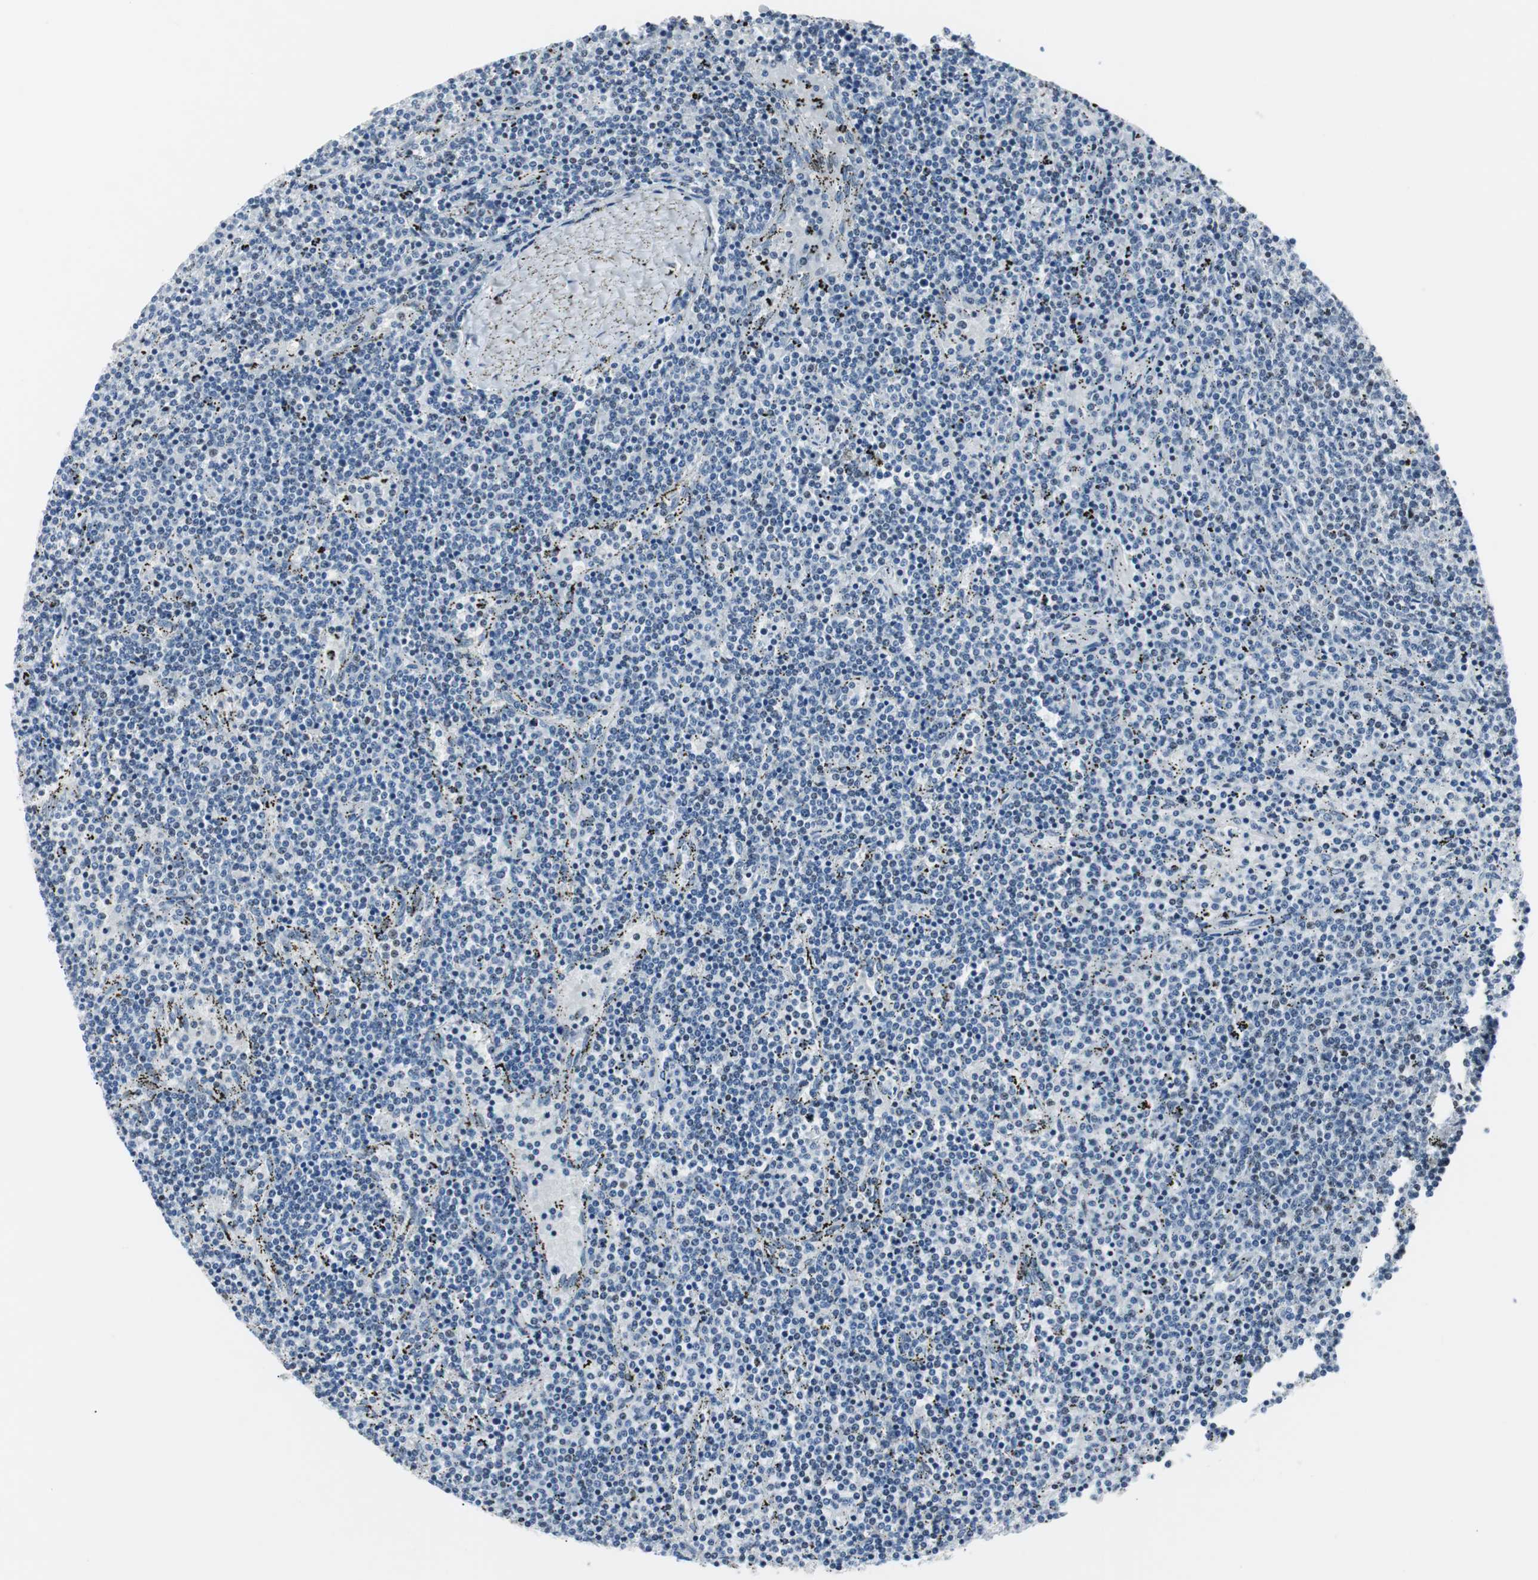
{"staining": {"intensity": "negative", "quantity": "none", "location": "none"}, "tissue": "lymphoma", "cell_type": "Tumor cells", "image_type": "cancer", "snomed": [{"axis": "morphology", "description": "Malignant lymphoma, non-Hodgkin's type, Low grade"}, {"axis": "topography", "description": "Spleen"}], "caption": "Immunohistochemistry (IHC) photomicrograph of lymphoma stained for a protein (brown), which shows no expression in tumor cells.", "gene": "MTA1", "patient": {"sex": "female", "age": 50}}